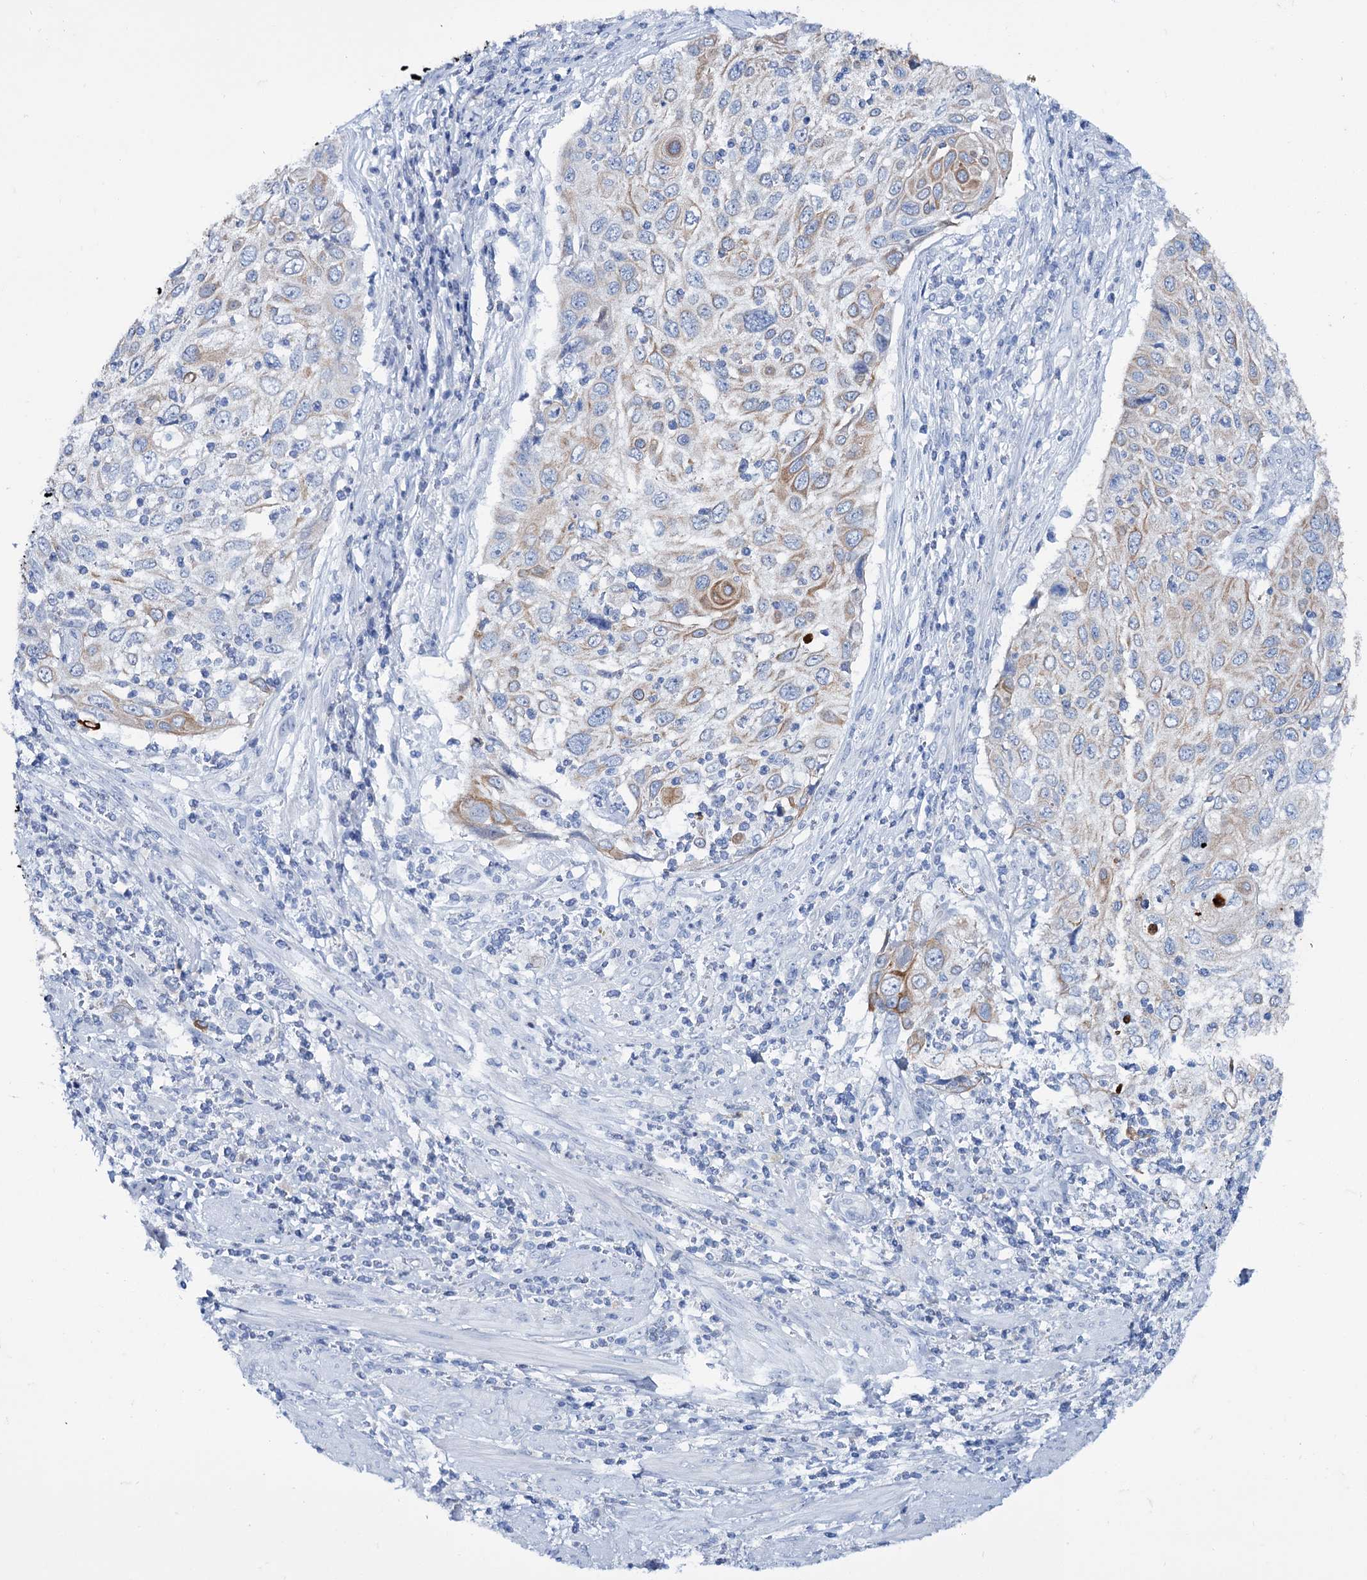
{"staining": {"intensity": "weak", "quantity": "<25%", "location": "cytoplasmic/membranous"}, "tissue": "cervical cancer", "cell_type": "Tumor cells", "image_type": "cancer", "snomed": [{"axis": "morphology", "description": "Squamous cell carcinoma, NOS"}, {"axis": "topography", "description": "Cervix"}], "caption": "The histopathology image reveals no staining of tumor cells in squamous cell carcinoma (cervical). Brightfield microscopy of IHC stained with DAB (brown) and hematoxylin (blue), captured at high magnification.", "gene": "FAAP20", "patient": {"sex": "female", "age": 70}}